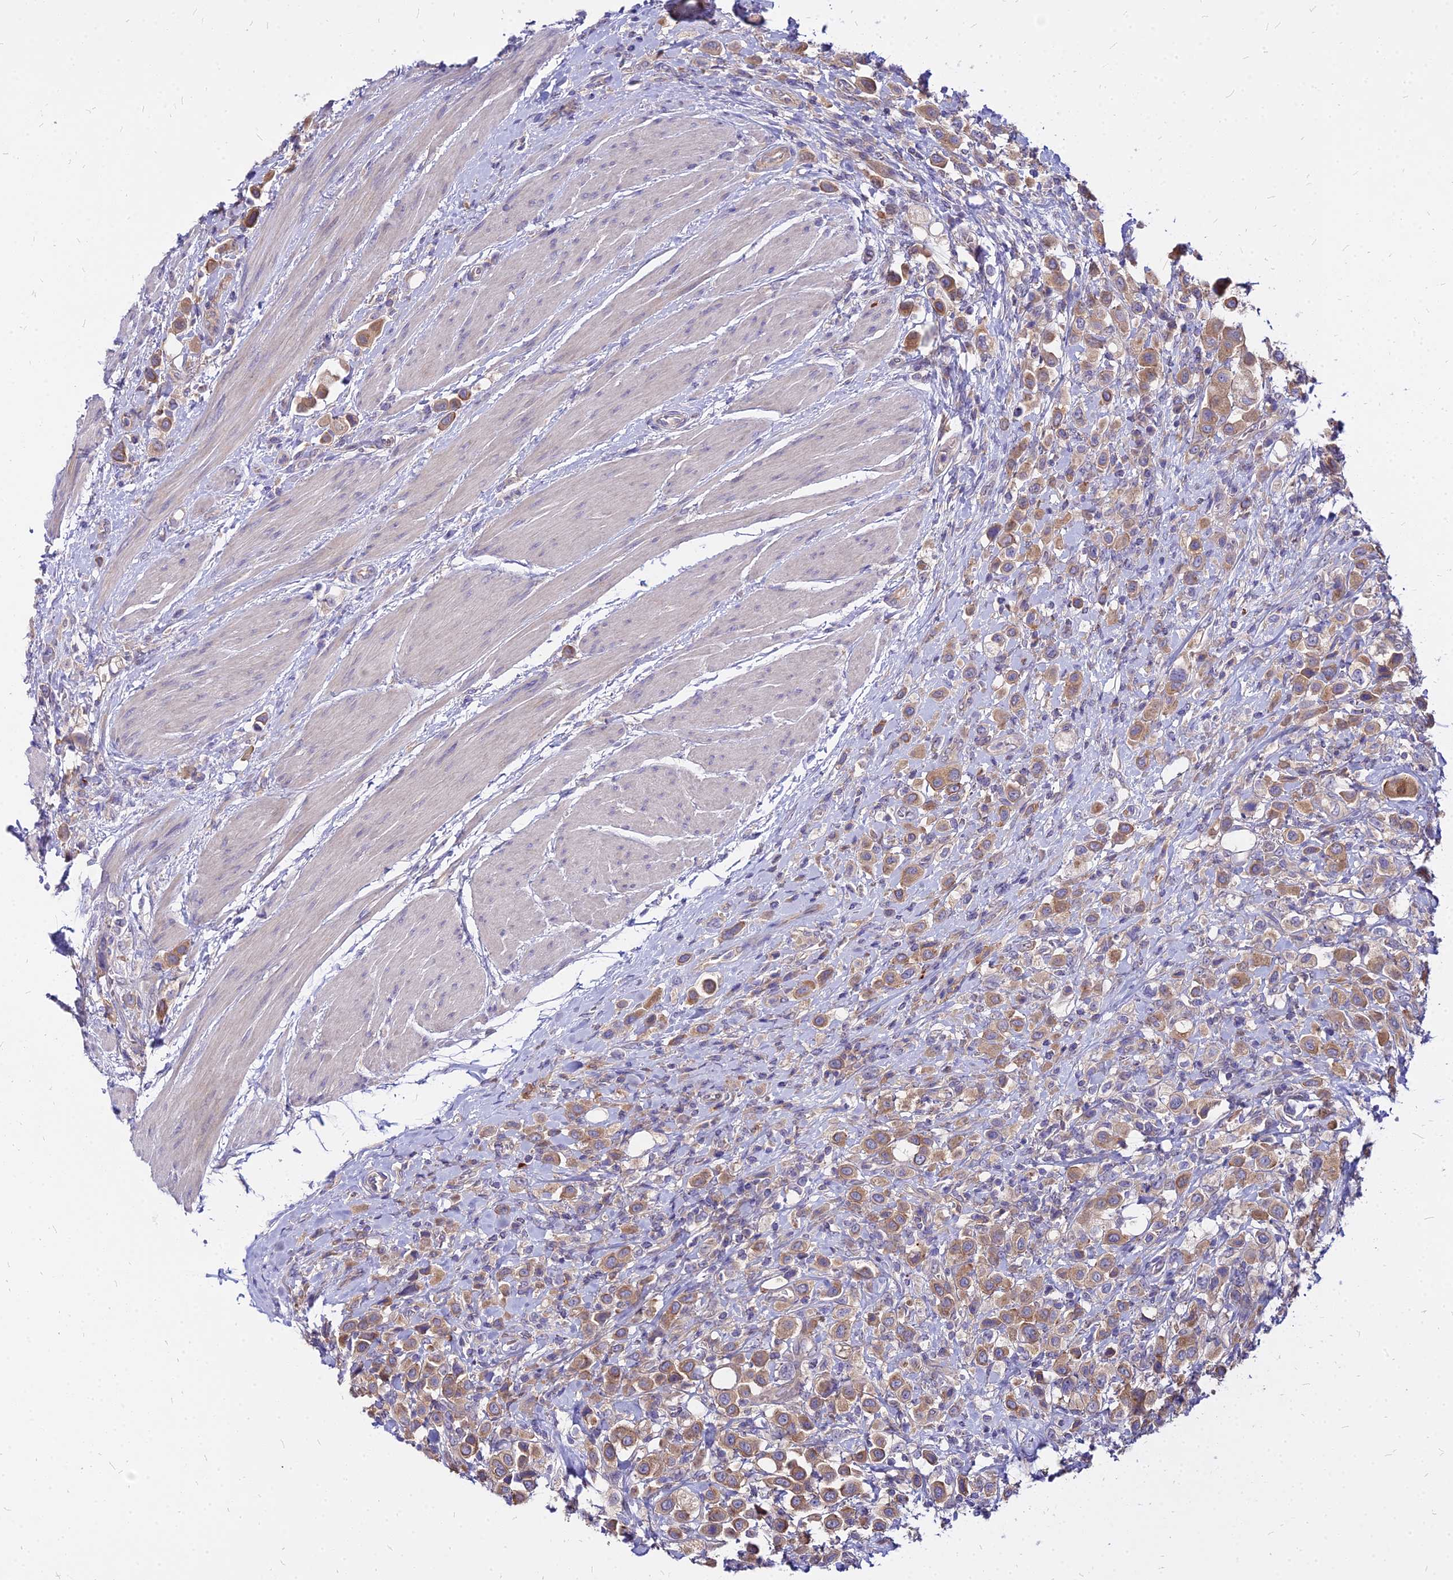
{"staining": {"intensity": "moderate", "quantity": ">75%", "location": "cytoplasmic/membranous"}, "tissue": "urothelial cancer", "cell_type": "Tumor cells", "image_type": "cancer", "snomed": [{"axis": "morphology", "description": "Urothelial carcinoma, High grade"}, {"axis": "topography", "description": "Urinary bladder"}], "caption": "The histopathology image shows immunohistochemical staining of urothelial cancer. There is moderate cytoplasmic/membranous expression is present in approximately >75% of tumor cells.", "gene": "COMMD10", "patient": {"sex": "male", "age": 50}}